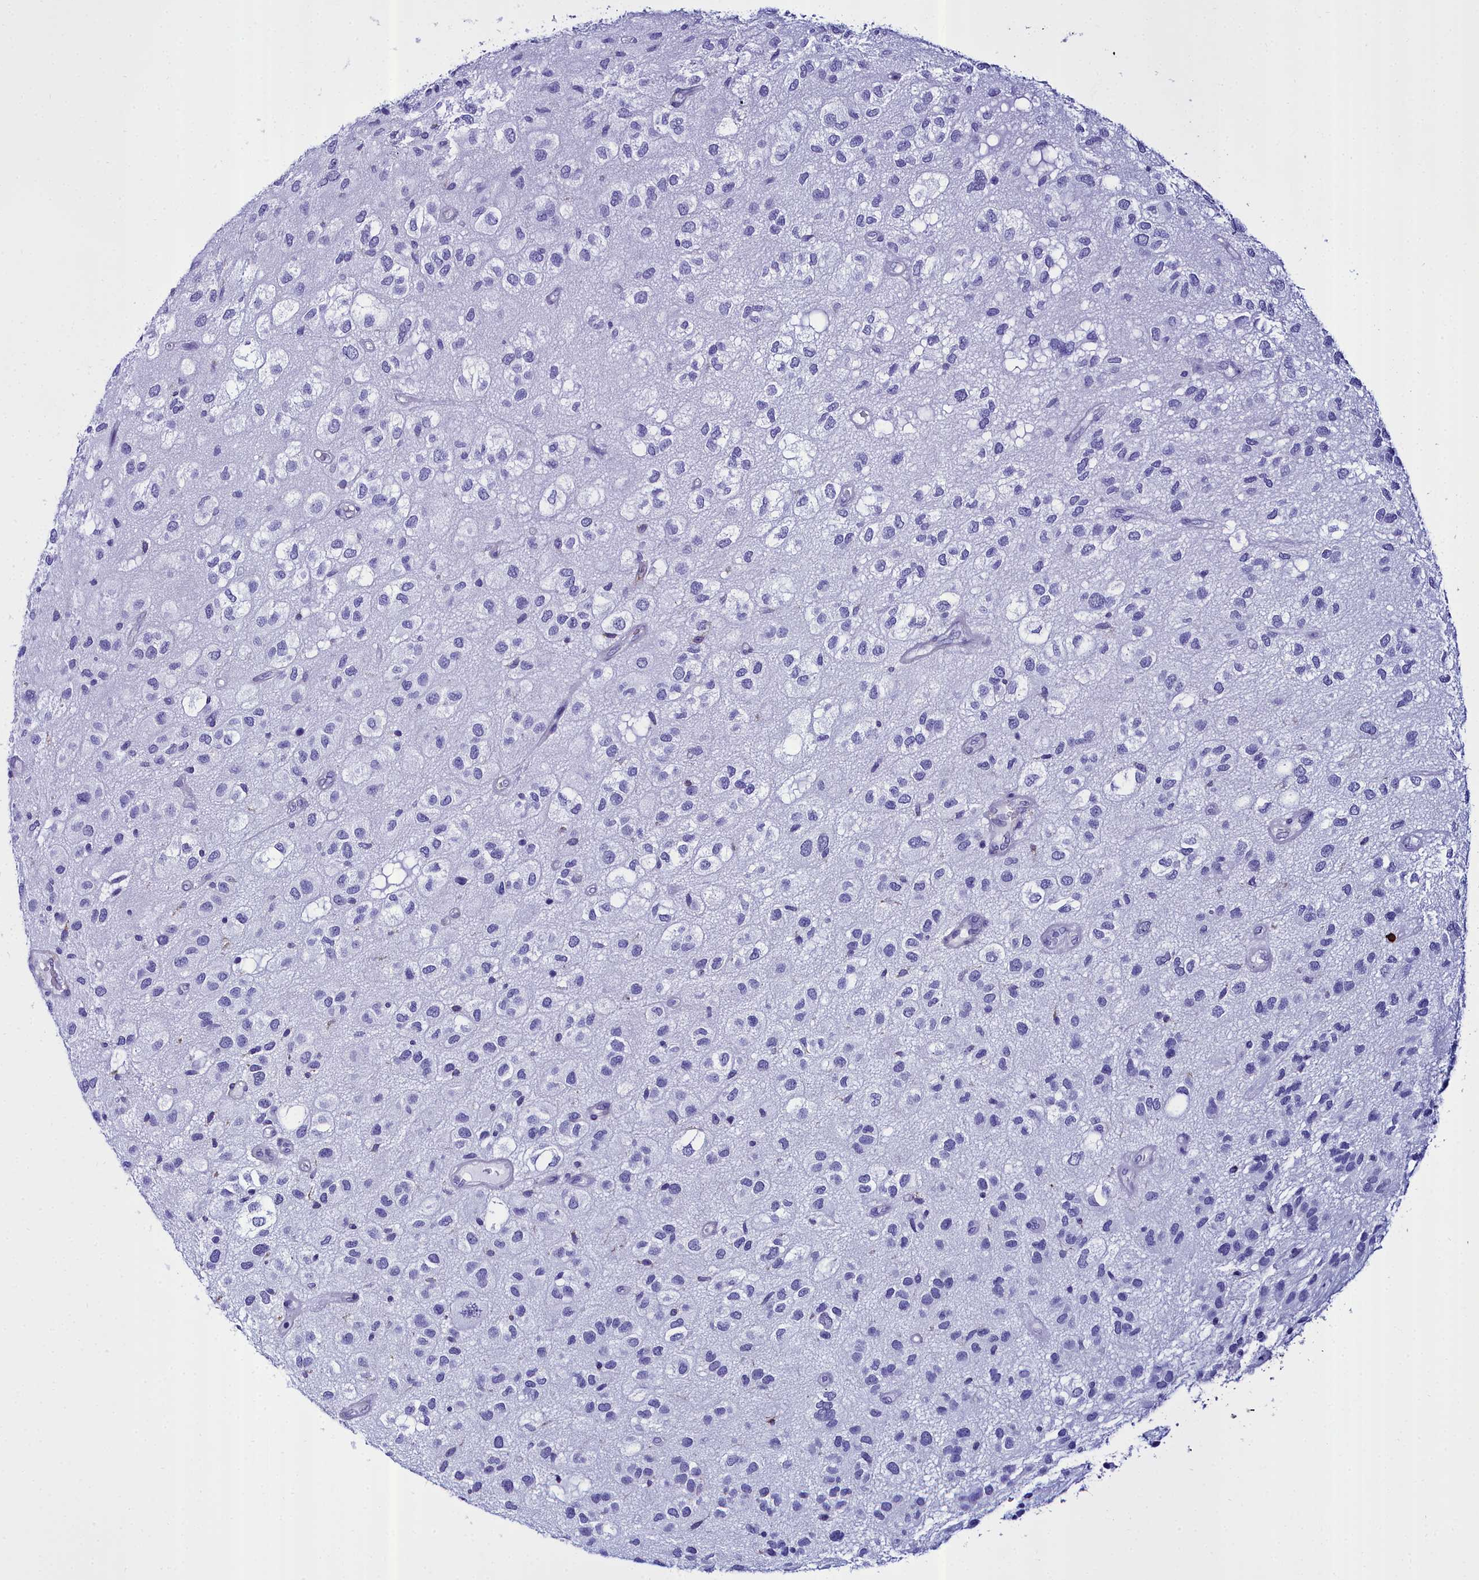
{"staining": {"intensity": "negative", "quantity": "none", "location": "none"}, "tissue": "glioma", "cell_type": "Tumor cells", "image_type": "cancer", "snomed": [{"axis": "morphology", "description": "Glioma, malignant, Low grade"}, {"axis": "topography", "description": "Brain"}], "caption": "The immunohistochemistry (IHC) histopathology image has no significant positivity in tumor cells of malignant glioma (low-grade) tissue. (DAB immunohistochemistry (IHC) visualized using brightfield microscopy, high magnification).", "gene": "TXNDC5", "patient": {"sex": "male", "age": 66}}